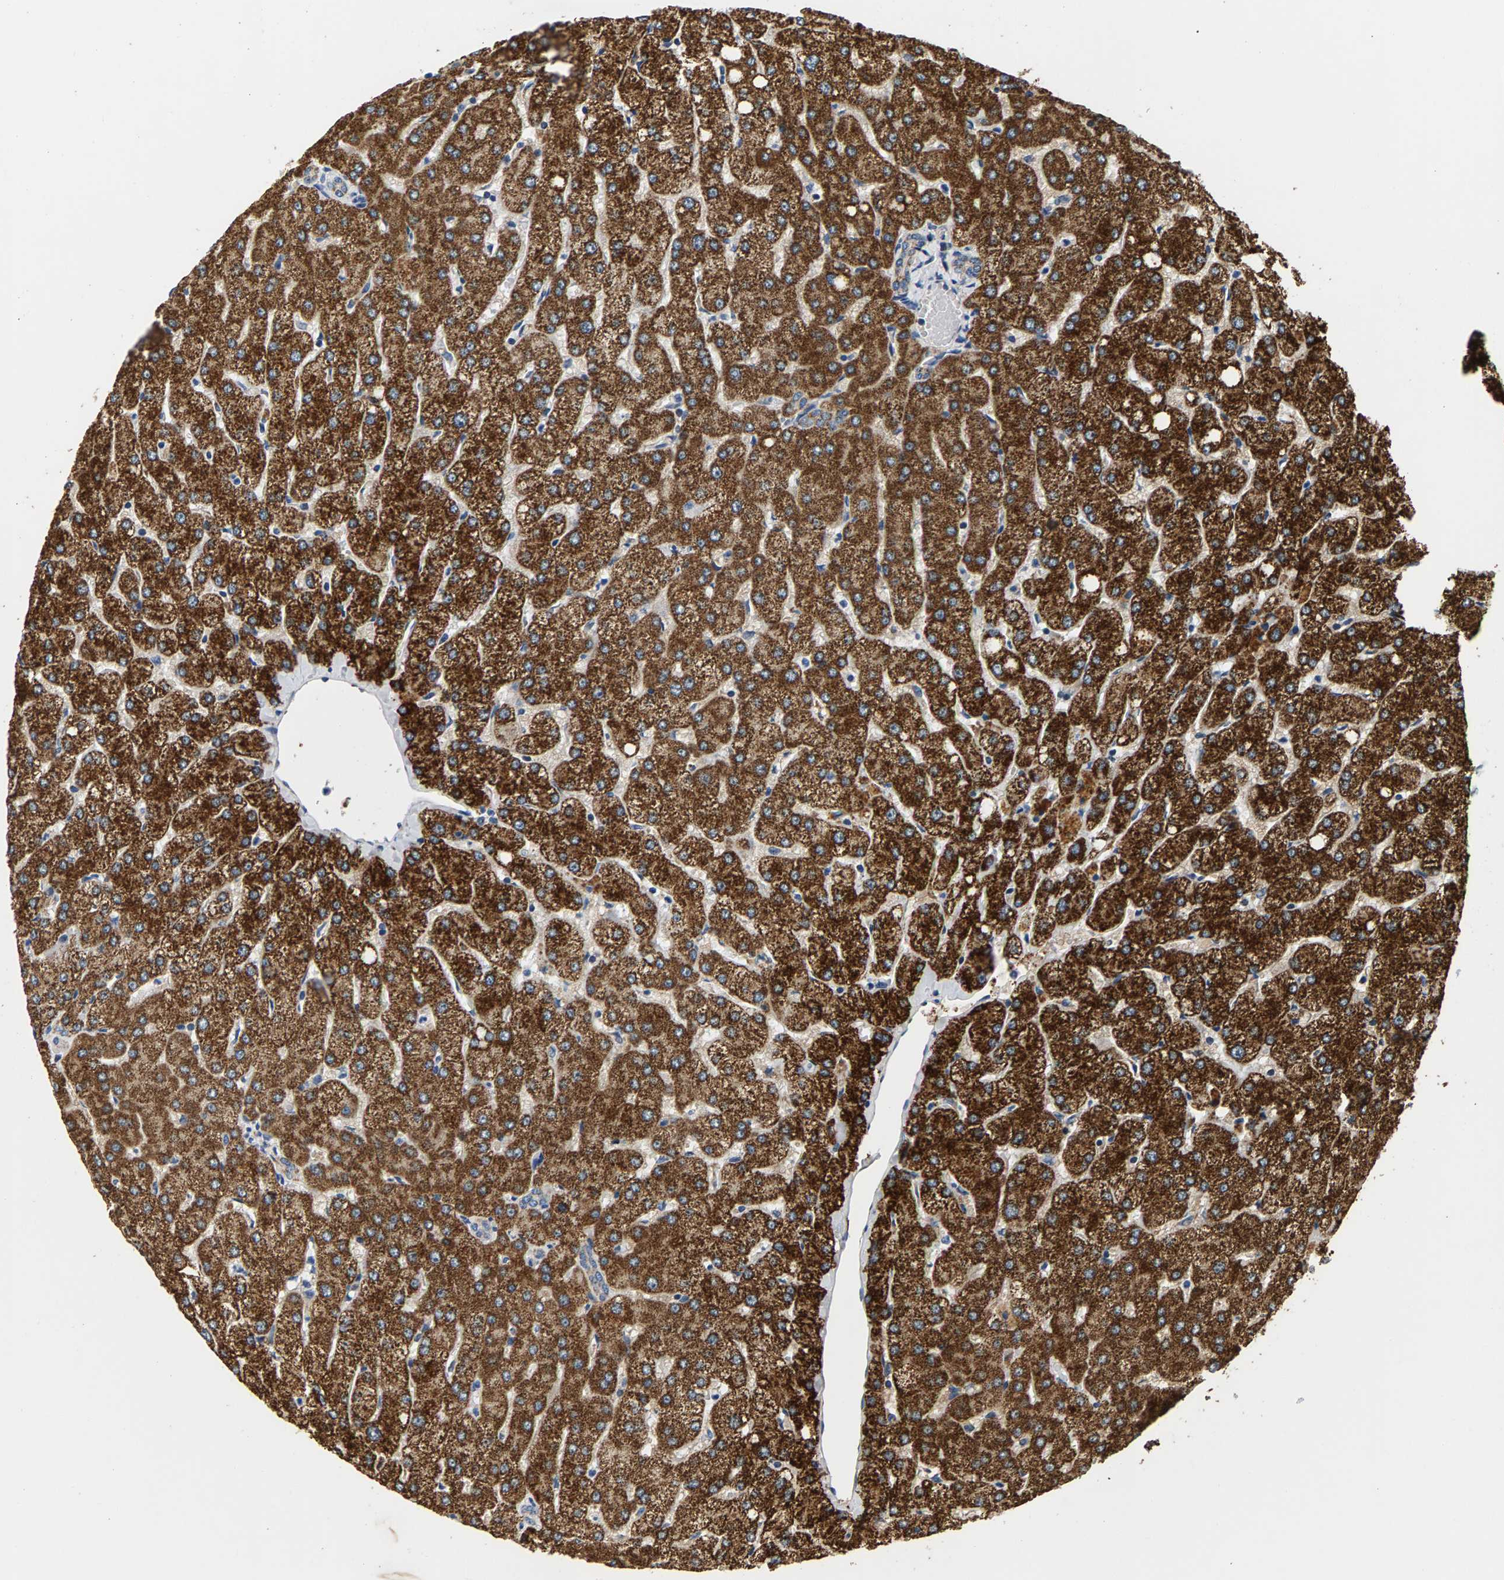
{"staining": {"intensity": "moderate", "quantity": "25%-75%", "location": "cytoplasmic/membranous"}, "tissue": "liver", "cell_type": "Cholangiocytes", "image_type": "normal", "snomed": [{"axis": "morphology", "description": "Normal tissue, NOS"}, {"axis": "topography", "description": "Liver"}], "caption": "Immunohistochemical staining of normal liver shows moderate cytoplasmic/membranous protein positivity in about 25%-75% of cholangiocytes.", "gene": "PDE1A", "patient": {"sex": "female", "age": 54}}